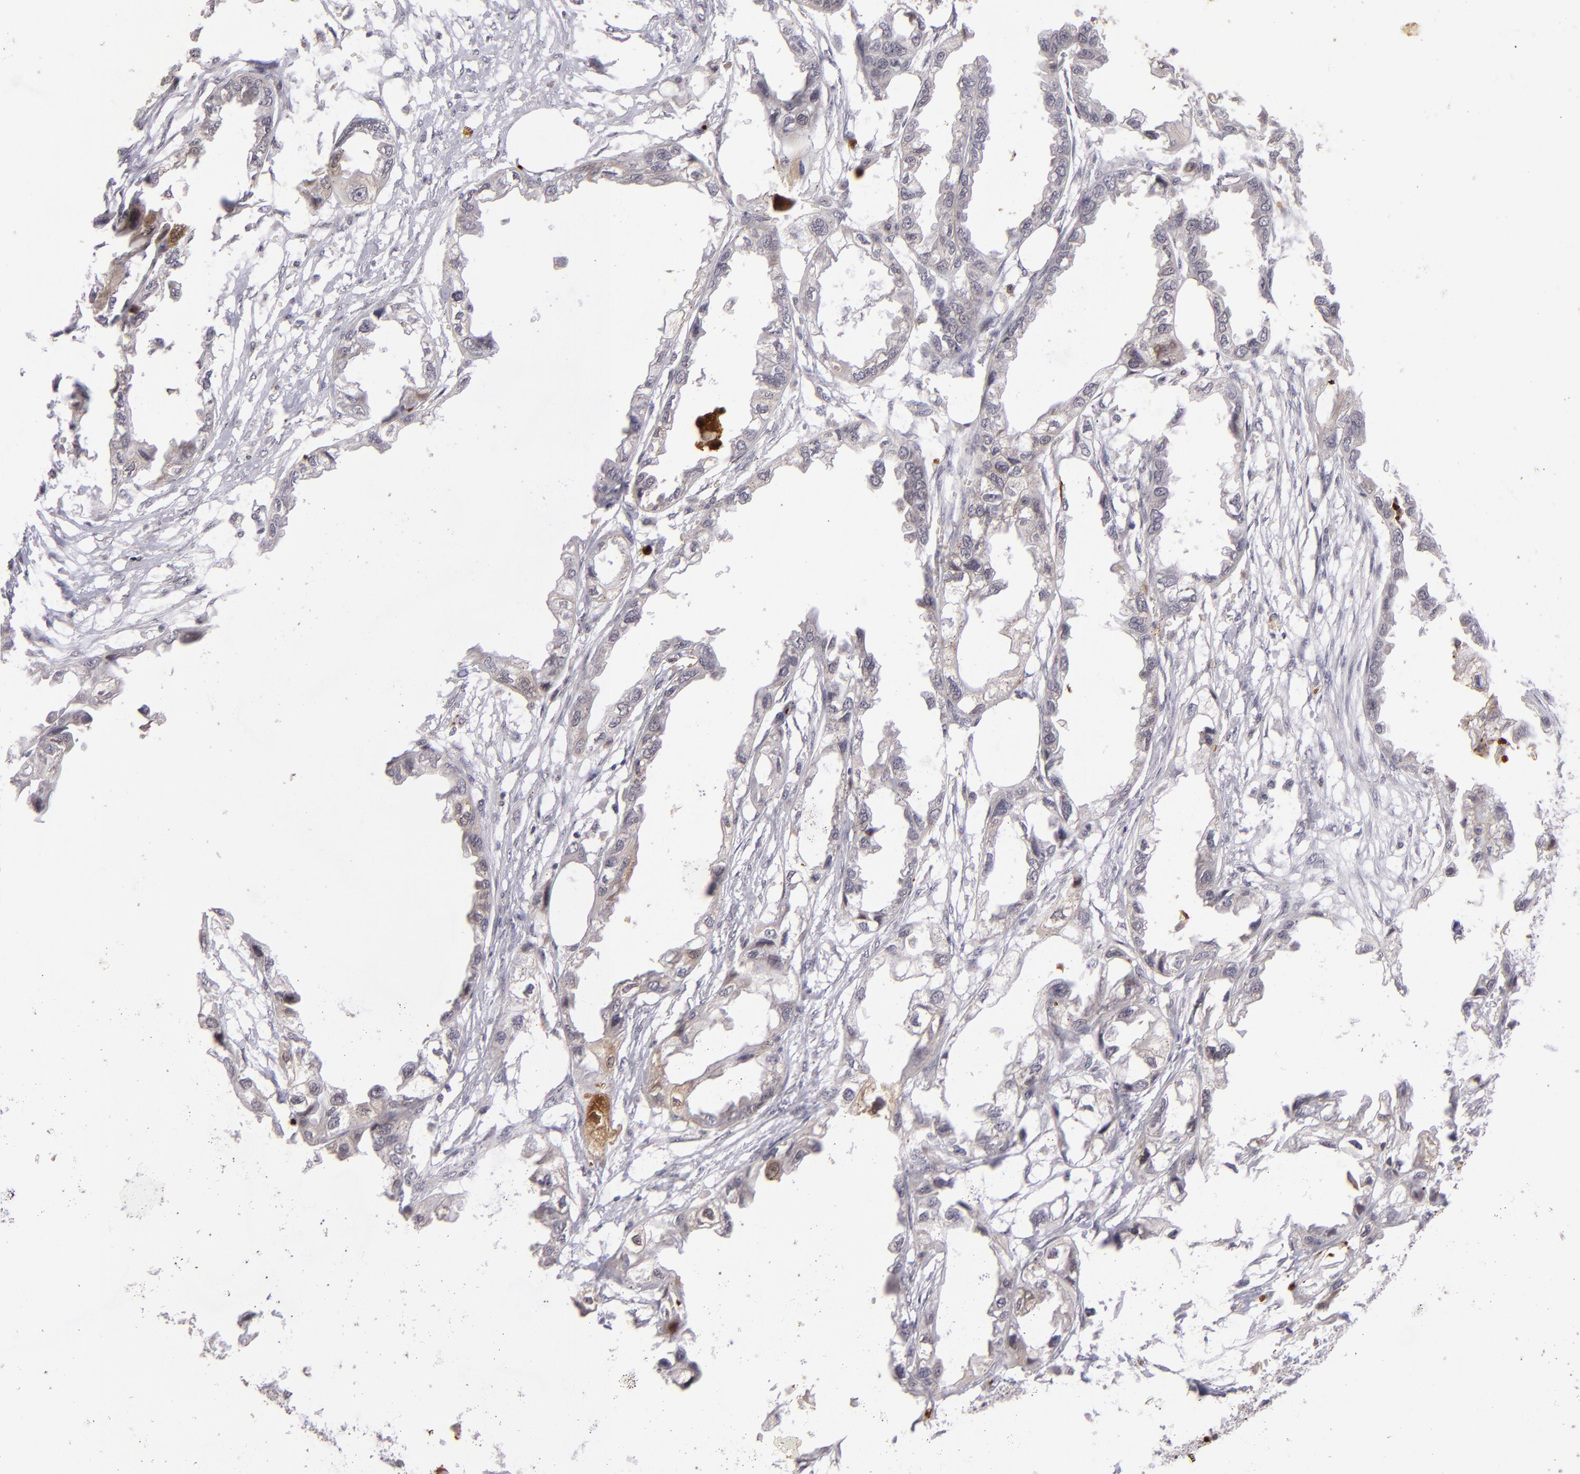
{"staining": {"intensity": "negative", "quantity": "none", "location": "none"}, "tissue": "endometrial cancer", "cell_type": "Tumor cells", "image_type": "cancer", "snomed": [{"axis": "morphology", "description": "Adenocarcinoma, NOS"}, {"axis": "topography", "description": "Endometrium"}], "caption": "The IHC image has no significant staining in tumor cells of endometrial cancer (adenocarcinoma) tissue.", "gene": "RXRG", "patient": {"sex": "female", "age": 67}}